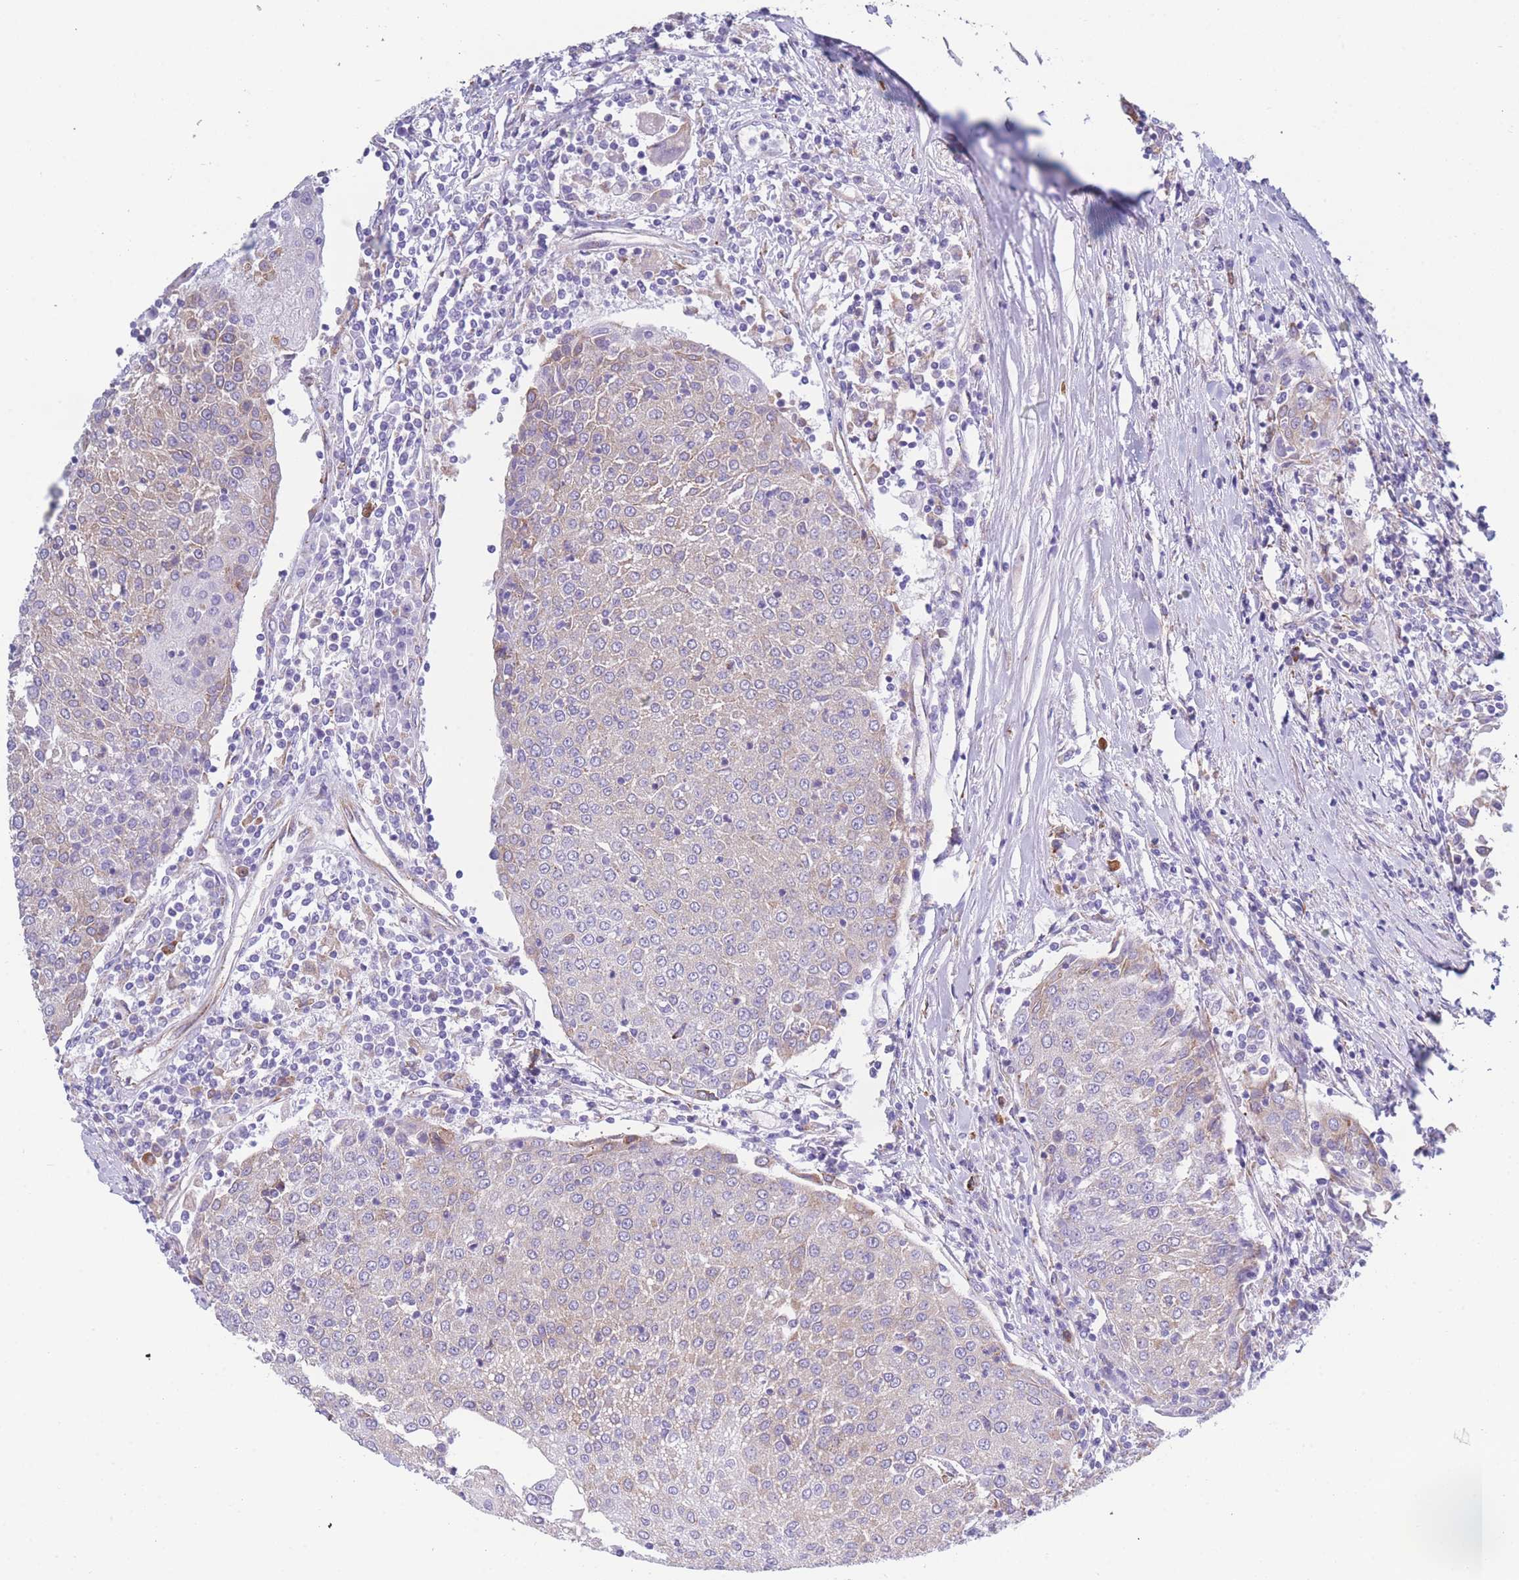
{"staining": {"intensity": "weak", "quantity": "<25%", "location": "cytoplasmic/membranous"}, "tissue": "urothelial cancer", "cell_type": "Tumor cells", "image_type": "cancer", "snomed": [{"axis": "morphology", "description": "Urothelial carcinoma, High grade"}, {"axis": "topography", "description": "Urinary bladder"}], "caption": "DAB immunohistochemical staining of urothelial cancer demonstrates no significant expression in tumor cells. (DAB (3,3'-diaminobenzidine) IHC with hematoxylin counter stain).", "gene": "XKR8", "patient": {"sex": "female", "age": 85}}